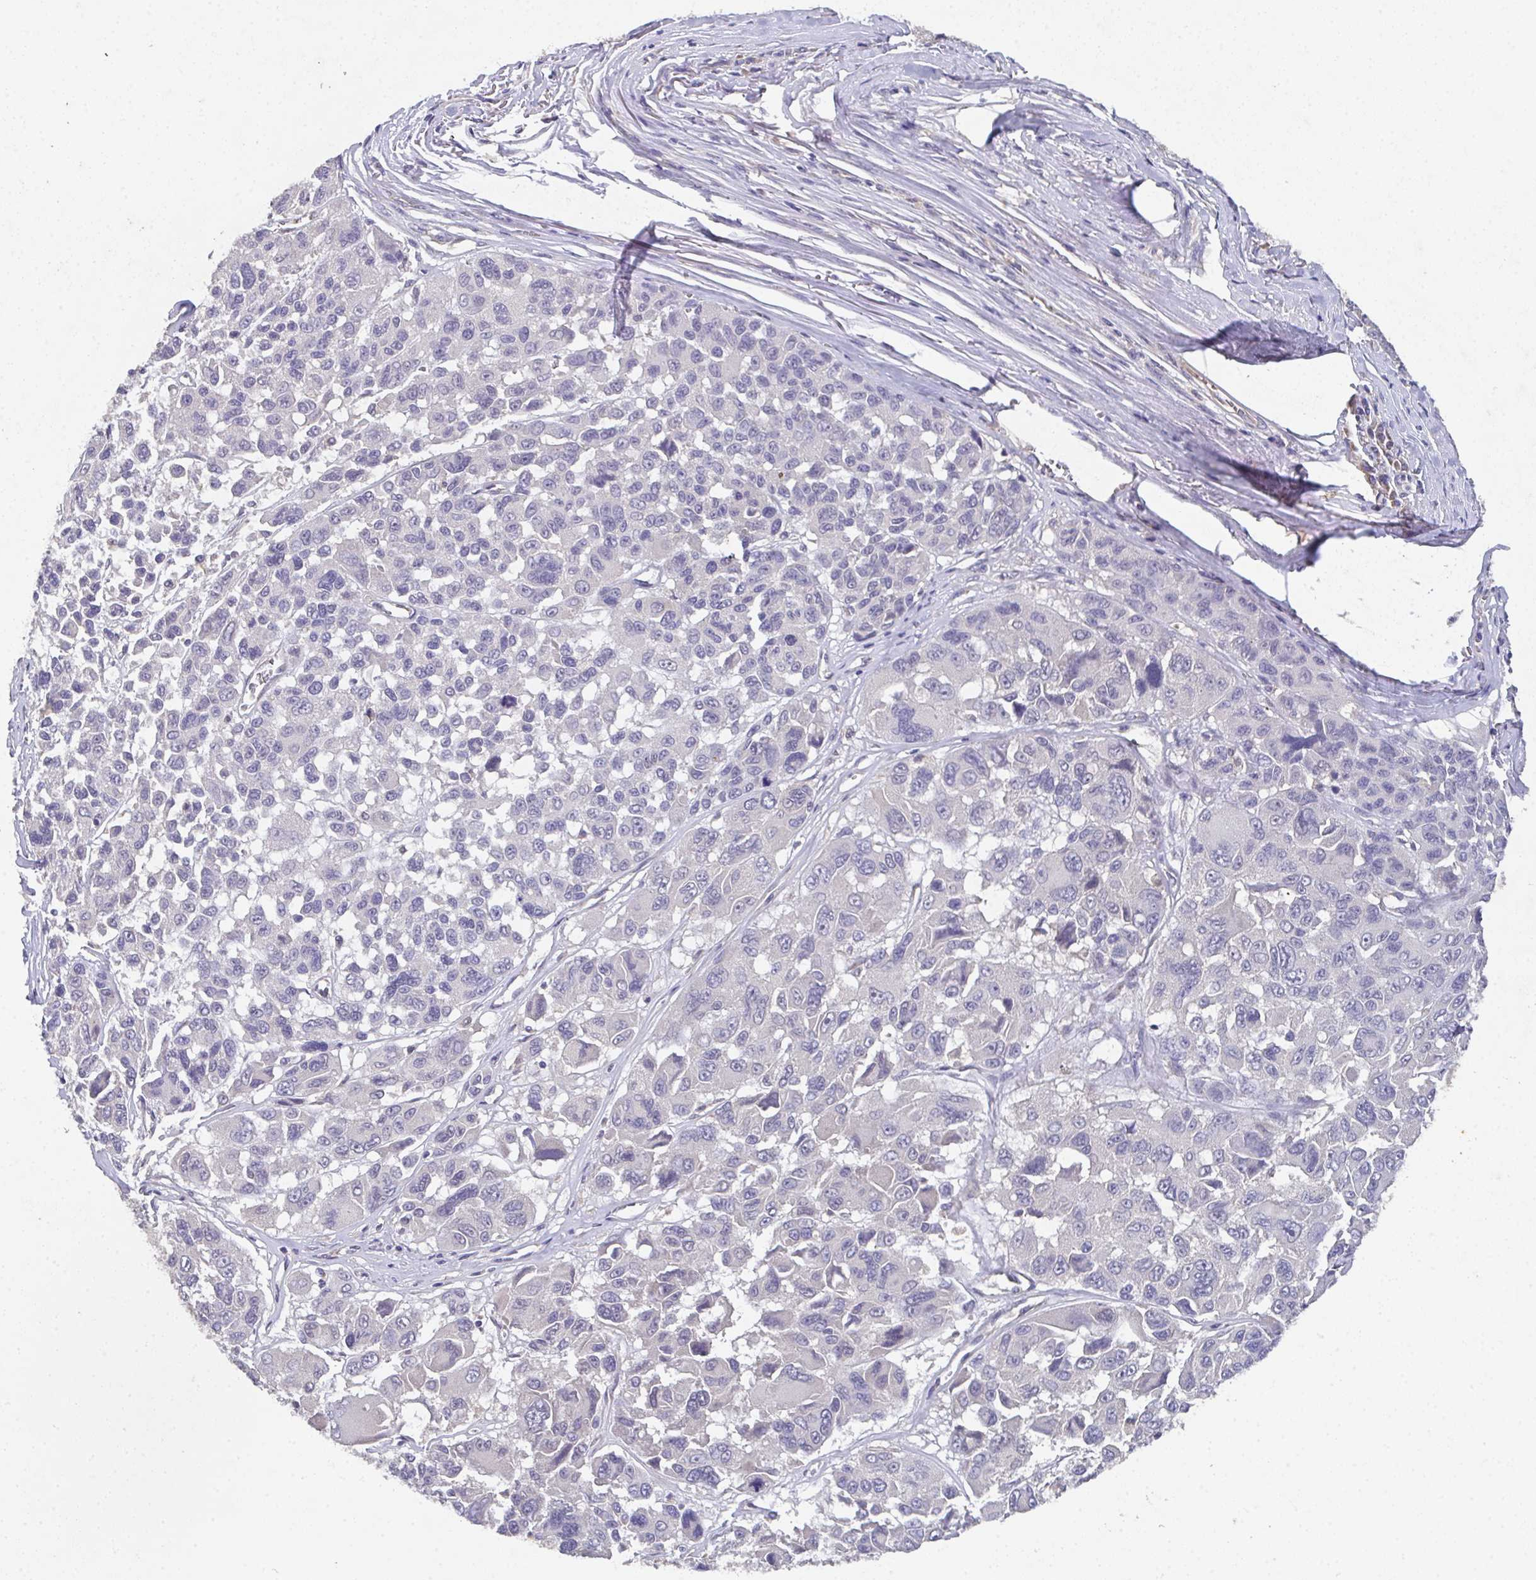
{"staining": {"intensity": "negative", "quantity": "none", "location": "none"}, "tissue": "melanoma", "cell_type": "Tumor cells", "image_type": "cancer", "snomed": [{"axis": "morphology", "description": "Malignant melanoma, NOS"}, {"axis": "topography", "description": "Skin"}], "caption": "The immunohistochemistry histopathology image has no significant expression in tumor cells of melanoma tissue.", "gene": "MT-ND3", "patient": {"sex": "female", "age": 66}}